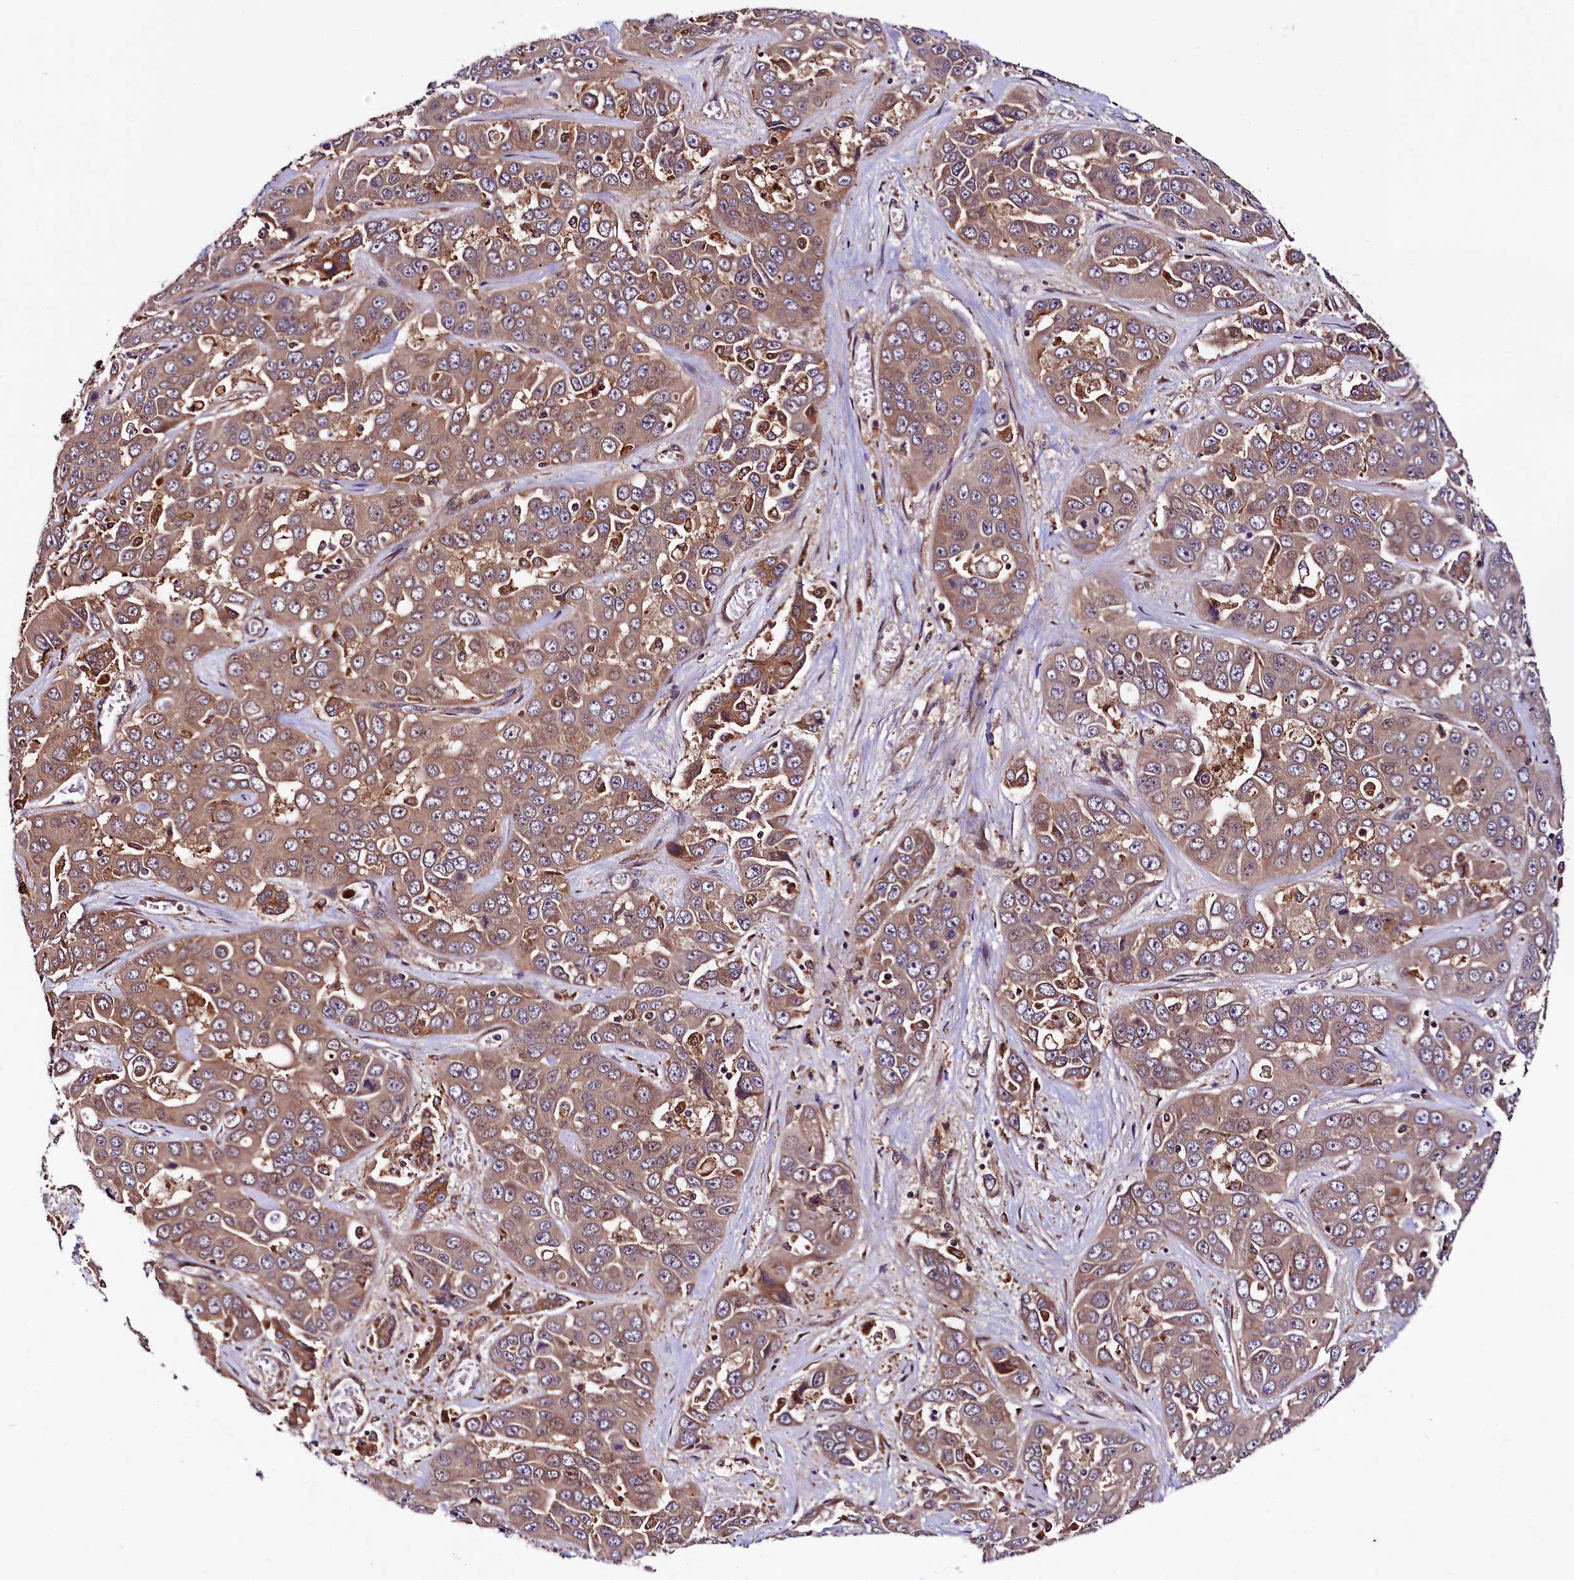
{"staining": {"intensity": "weak", "quantity": ">75%", "location": "cytoplasmic/membranous"}, "tissue": "liver cancer", "cell_type": "Tumor cells", "image_type": "cancer", "snomed": [{"axis": "morphology", "description": "Cholangiocarcinoma"}, {"axis": "topography", "description": "Liver"}], "caption": "Protein analysis of liver cholangiocarcinoma tissue shows weak cytoplasmic/membranous expression in about >75% of tumor cells.", "gene": "VPS35", "patient": {"sex": "female", "age": 52}}